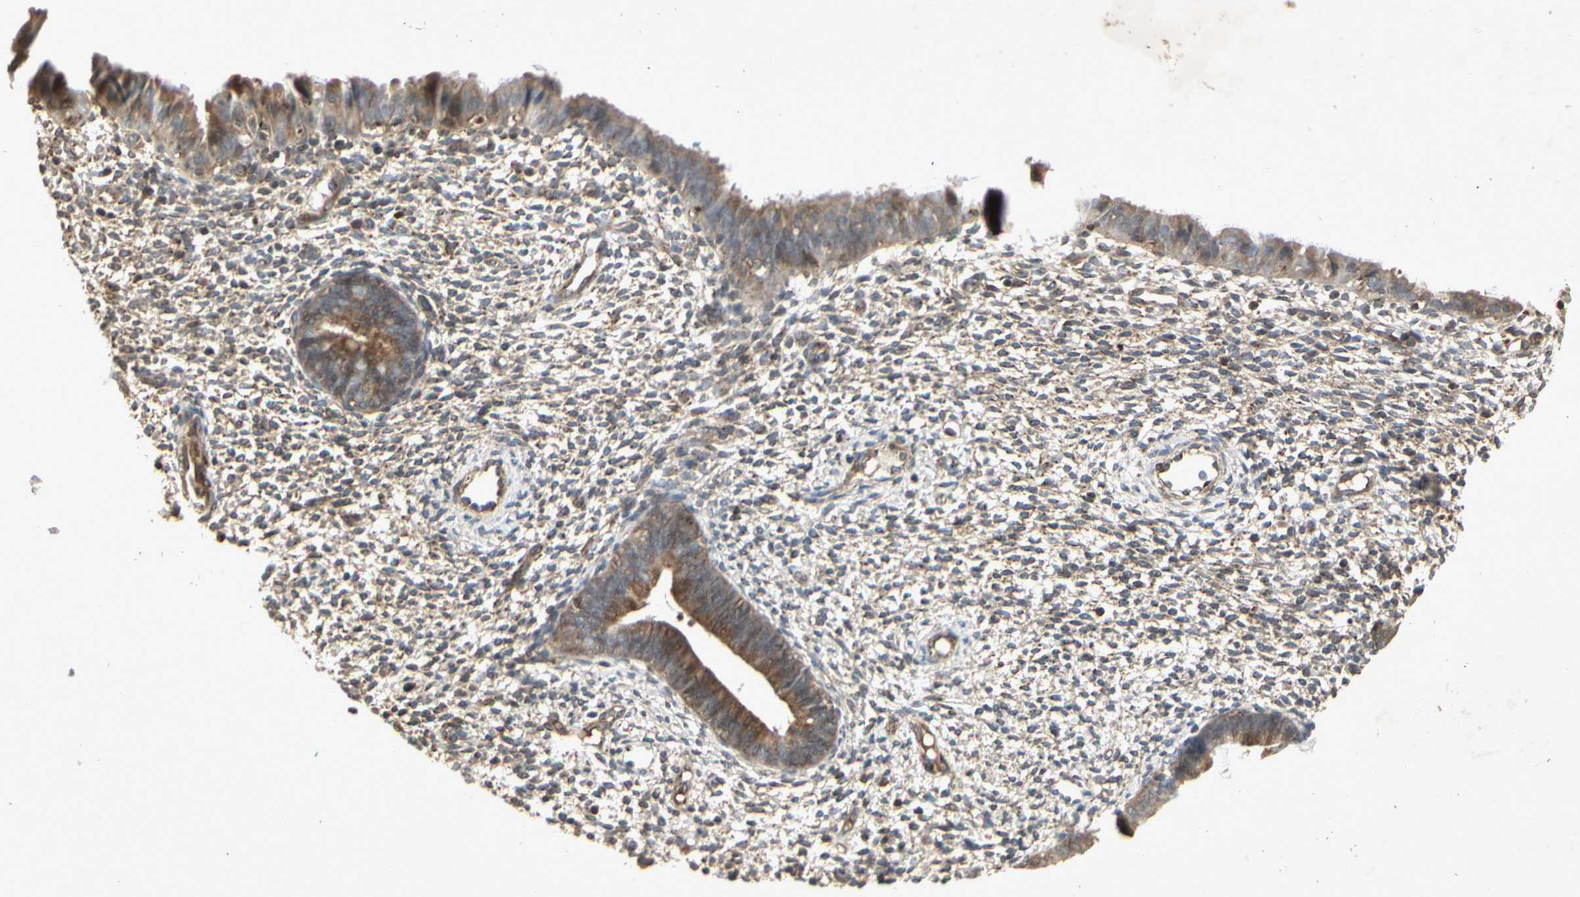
{"staining": {"intensity": "weak", "quantity": ">75%", "location": "cytoplasmic/membranous"}, "tissue": "endometrium", "cell_type": "Cells in endometrial stroma", "image_type": "normal", "snomed": [{"axis": "morphology", "description": "Normal tissue, NOS"}, {"axis": "topography", "description": "Endometrium"}], "caption": "Endometrium was stained to show a protein in brown. There is low levels of weak cytoplasmic/membranous staining in about >75% of cells in endometrial stroma. Using DAB (3,3'-diaminobenzidine) (brown) and hematoxylin (blue) stains, captured at high magnification using brightfield microscopy.", "gene": "TEK", "patient": {"sex": "female", "age": 61}}